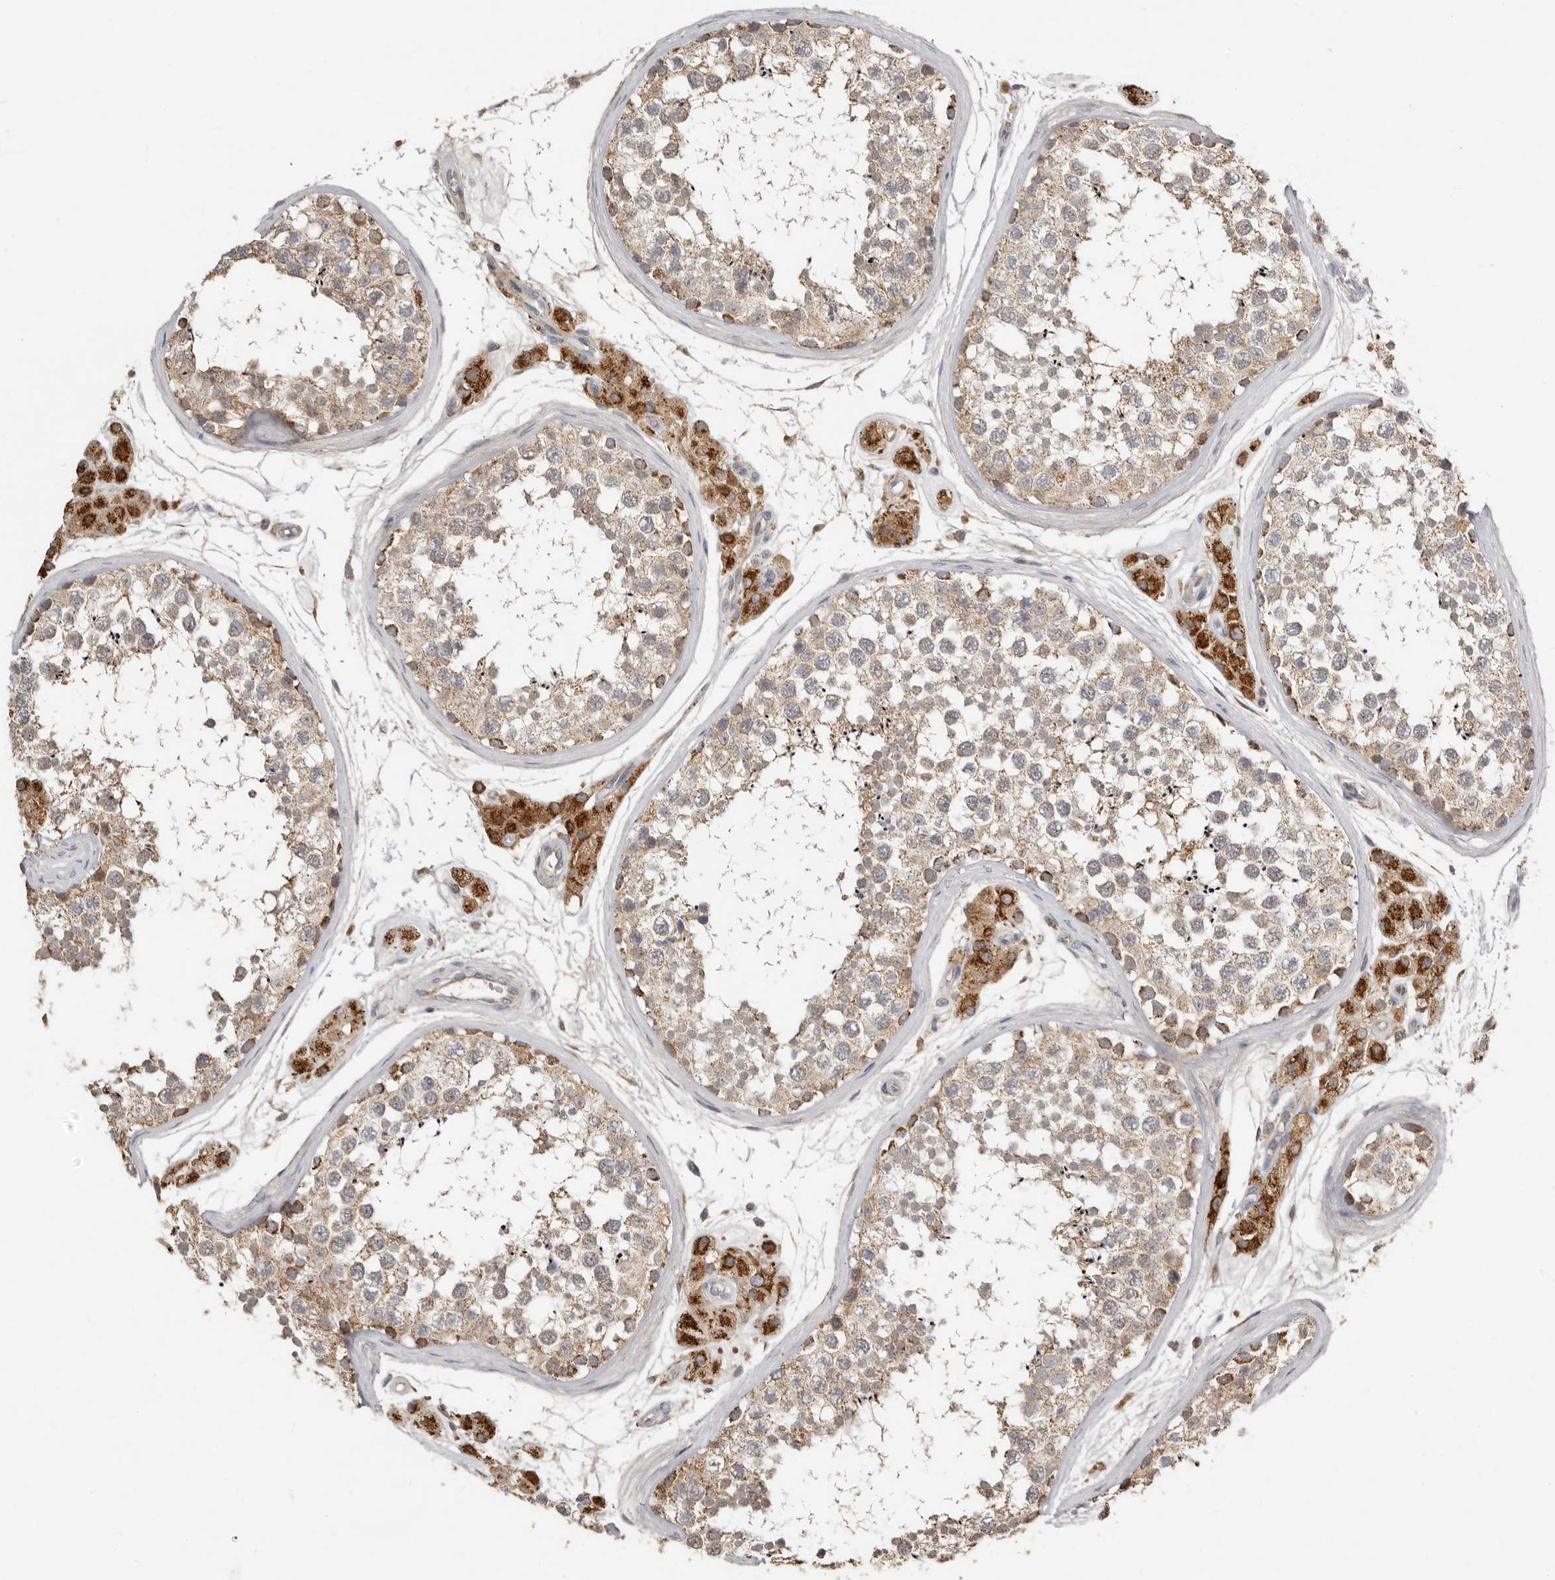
{"staining": {"intensity": "moderate", "quantity": "25%-75%", "location": "cytoplasmic/membranous"}, "tissue": "testis", "cell_type": "Cells in seminiferous ducts", "image_type": "normal", "snomed": [{"axis": "morphology", "description": "Normal tissue, NOS"}, {"axis": "topography", "description": "Testis"}], "caption": "Cells in seminiferous ducts exhibit moderate cytoplasmic/membranous expression in about 25%-75% of cells in benign testis.", "gene": "KIF26B", "patient": {"sex": "male", "age": 56}}